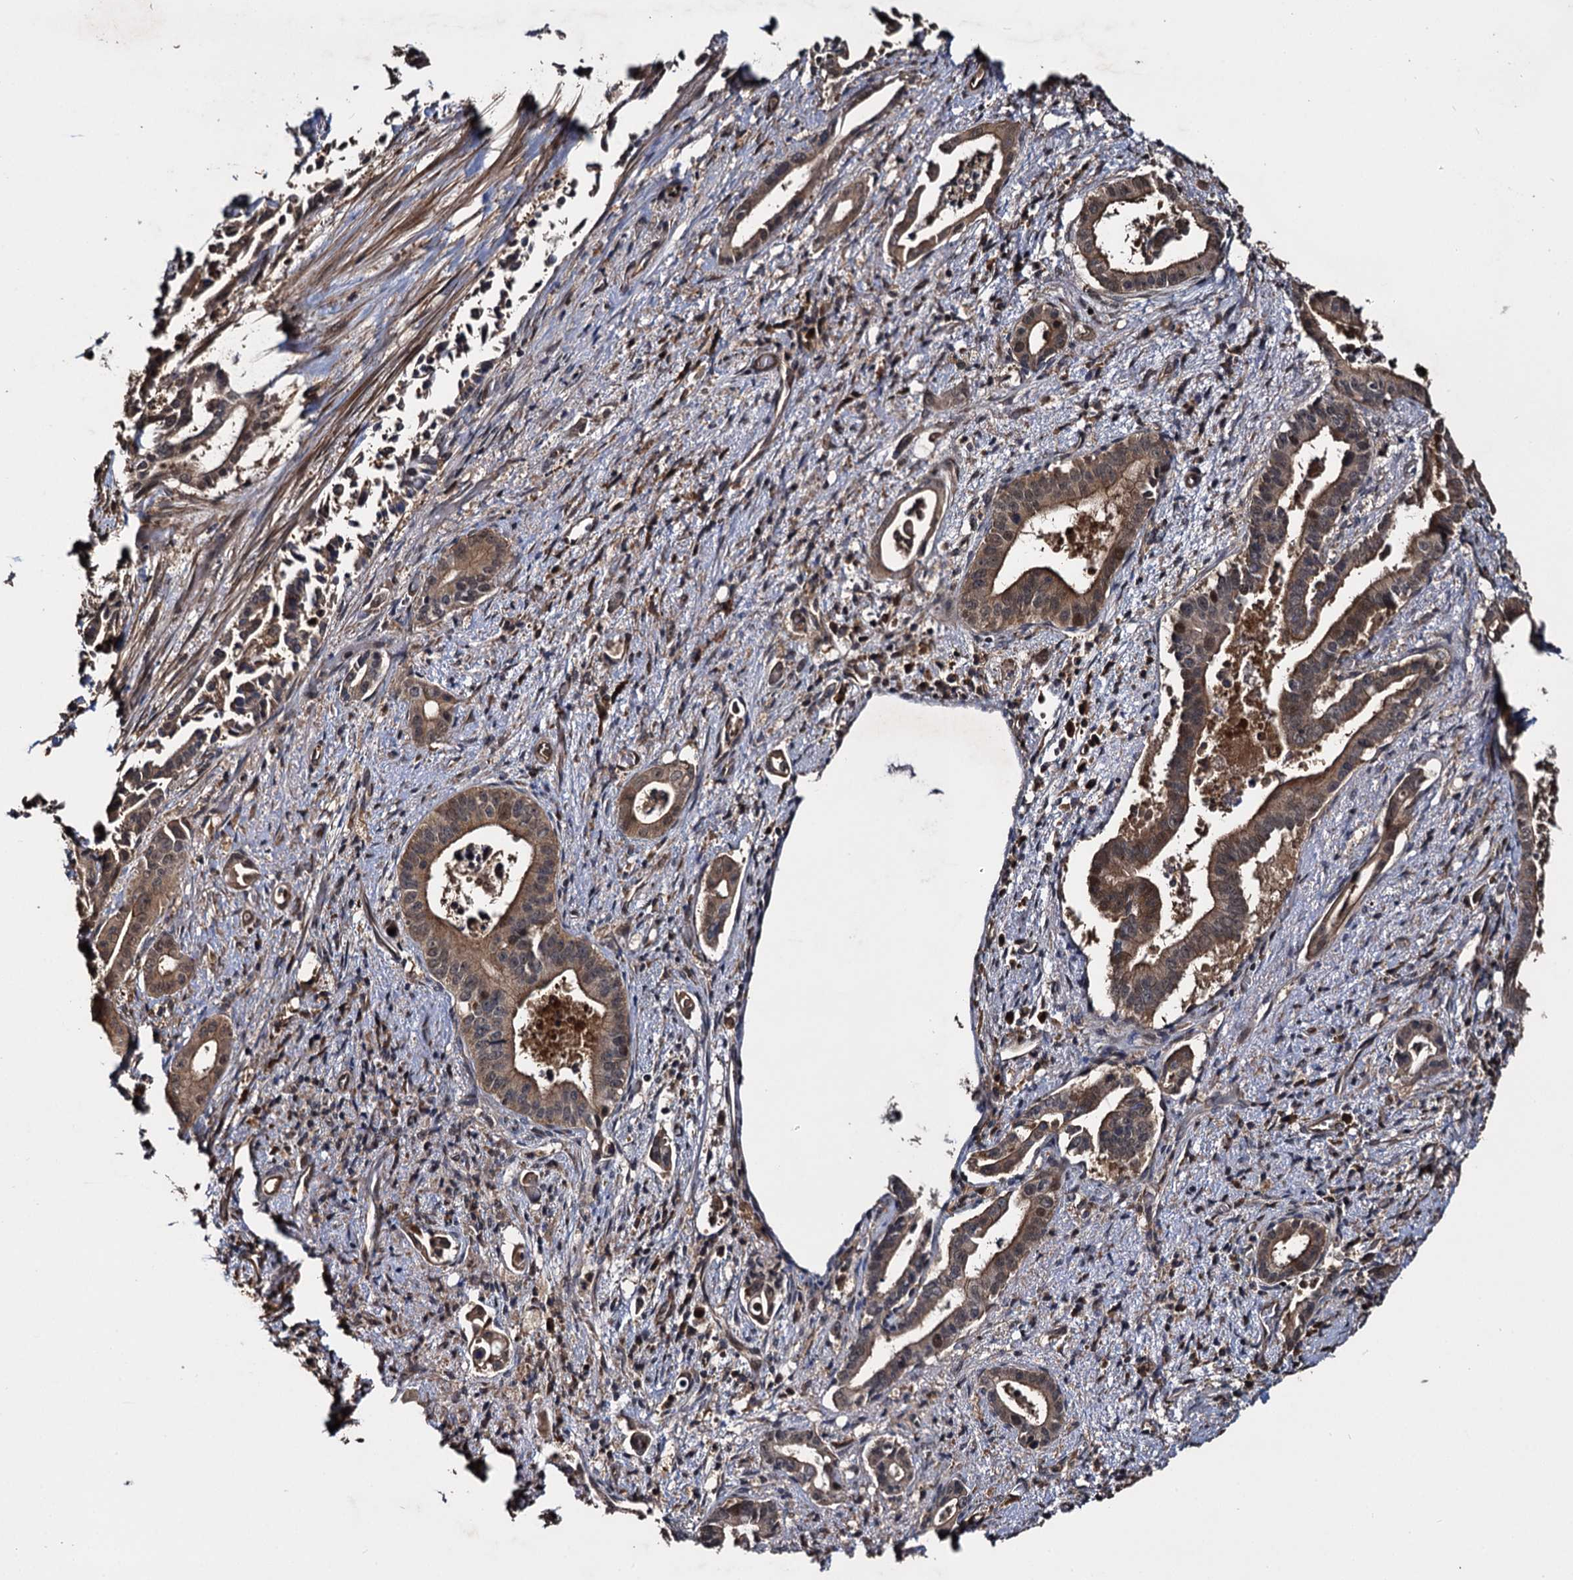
{"staining": {"intensity": "moderate", "quantity": ">75%", "location": "cytoplasmic/membranous"}, "tissue": "pancreatic cancer", "cell_type": "Tumor cells", "image_type": "cancer", "snomed": [{"axis": "morphology", "description": "Adenocarcinoma, NOS"}, {"axis": "topography", "description": "Pancreas"}], "caption": "DAB immunohistochemical staining of human adenocarcinoma (pancreatic) demonstrates moderate cytoplasmic/membranous protein staining in about >75% of tumor cells. (Brightfield microscopy of DAB IHC at high magnification).", "gene": "SLC46A3", "patient": {"sex": "female", "age": 77}}